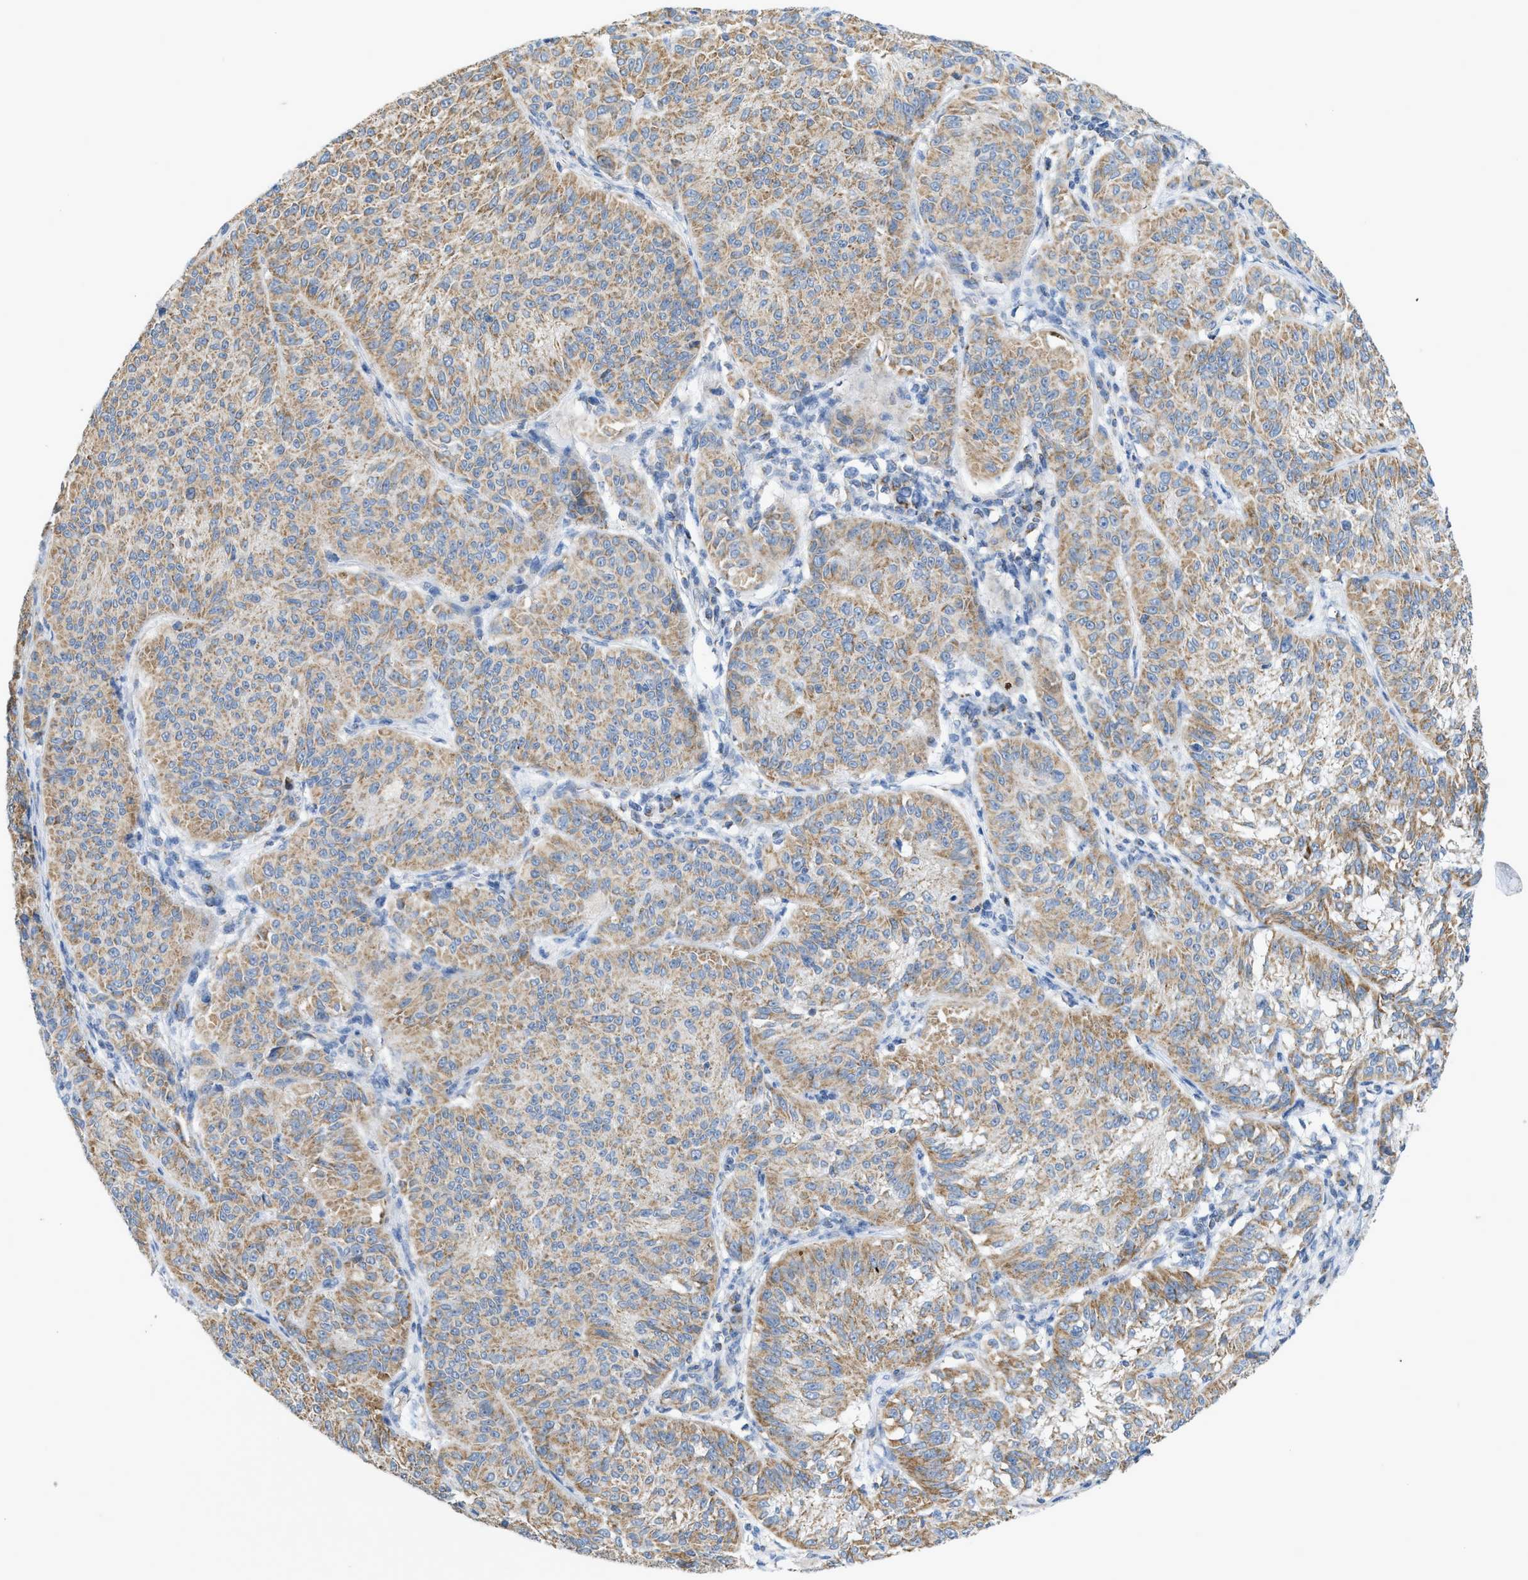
{"staining": {"intensity": "weak", "quantity": ">75%", "location": "cytoplasmic/membranous"}, "tissue": "melanoma", "cell_type": "Tumor cells", "image_type": "cancer", "snomed": [{"axis": "morphology", "description": "Malignant melanoma, NOS"}, {"axis": "topography", "description": "Skin"}], "caption": "Immunohistochemical staining of human melanoma demonstrates low levels of weak cytoplasmic/membranous positivity in about >75% of tumor cells.", "gene": "GOT2", "patient": {"sex": "female", "age": 72}}